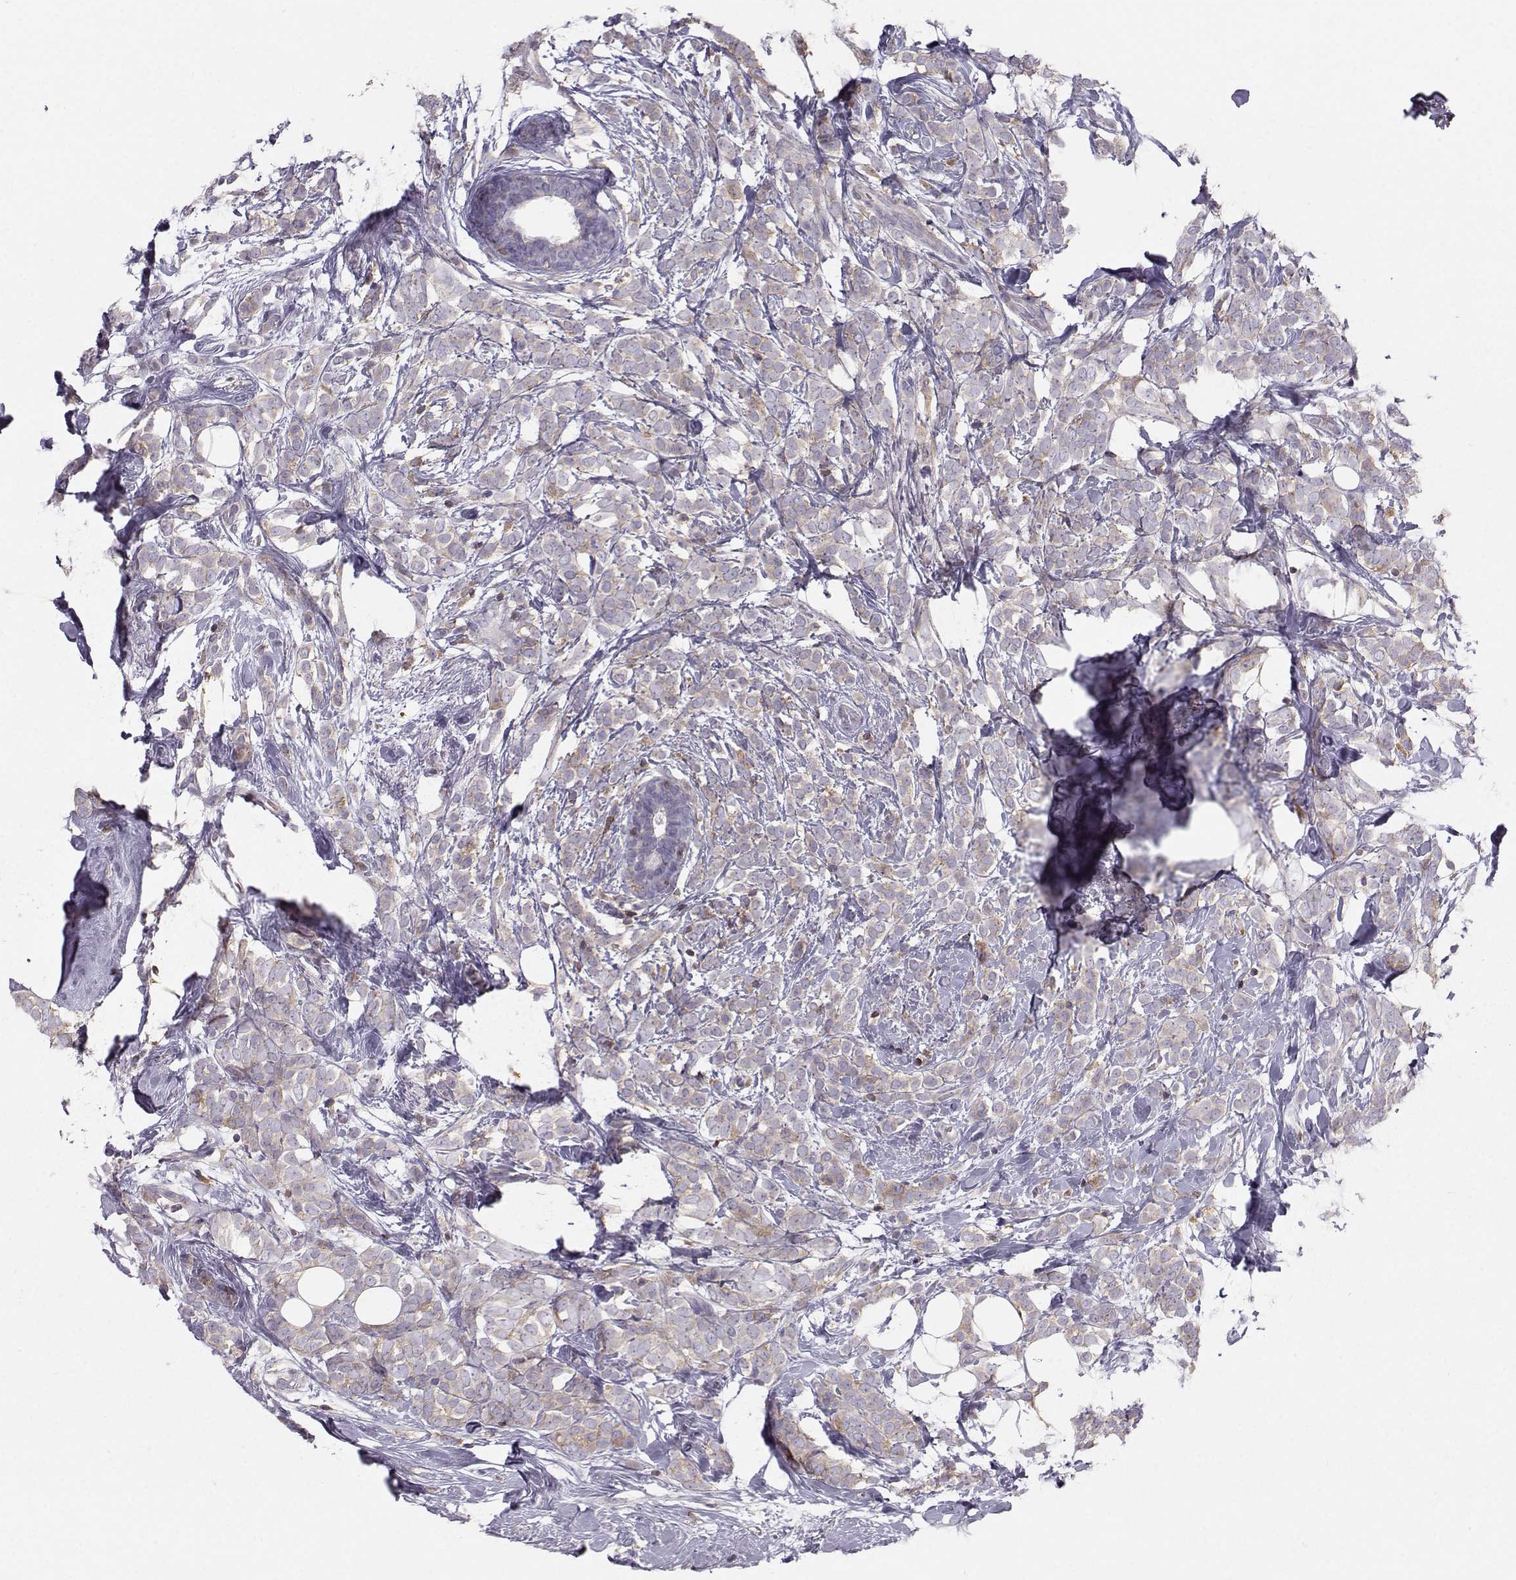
{"staining": {"intensity": "weak", "quantity": ">75%", "location": "cytoplasmic/membranous"}, "tissue": "breast cancer", "cell_type": "Tumor cells", "image_type": "cancer", "snomed": [{"axis": "morphology", "description": "Lobular carcinoma"}, {"axis": "topography", "description": "Breast"}], "caption": "Weak cytoplasmic/membranous positivity is appreciated in approximately >75% of tumor cells in lobular carcinoma (breast).", "gene": "ZBTB32", "patient": {"sex": "female", "age": 49}}